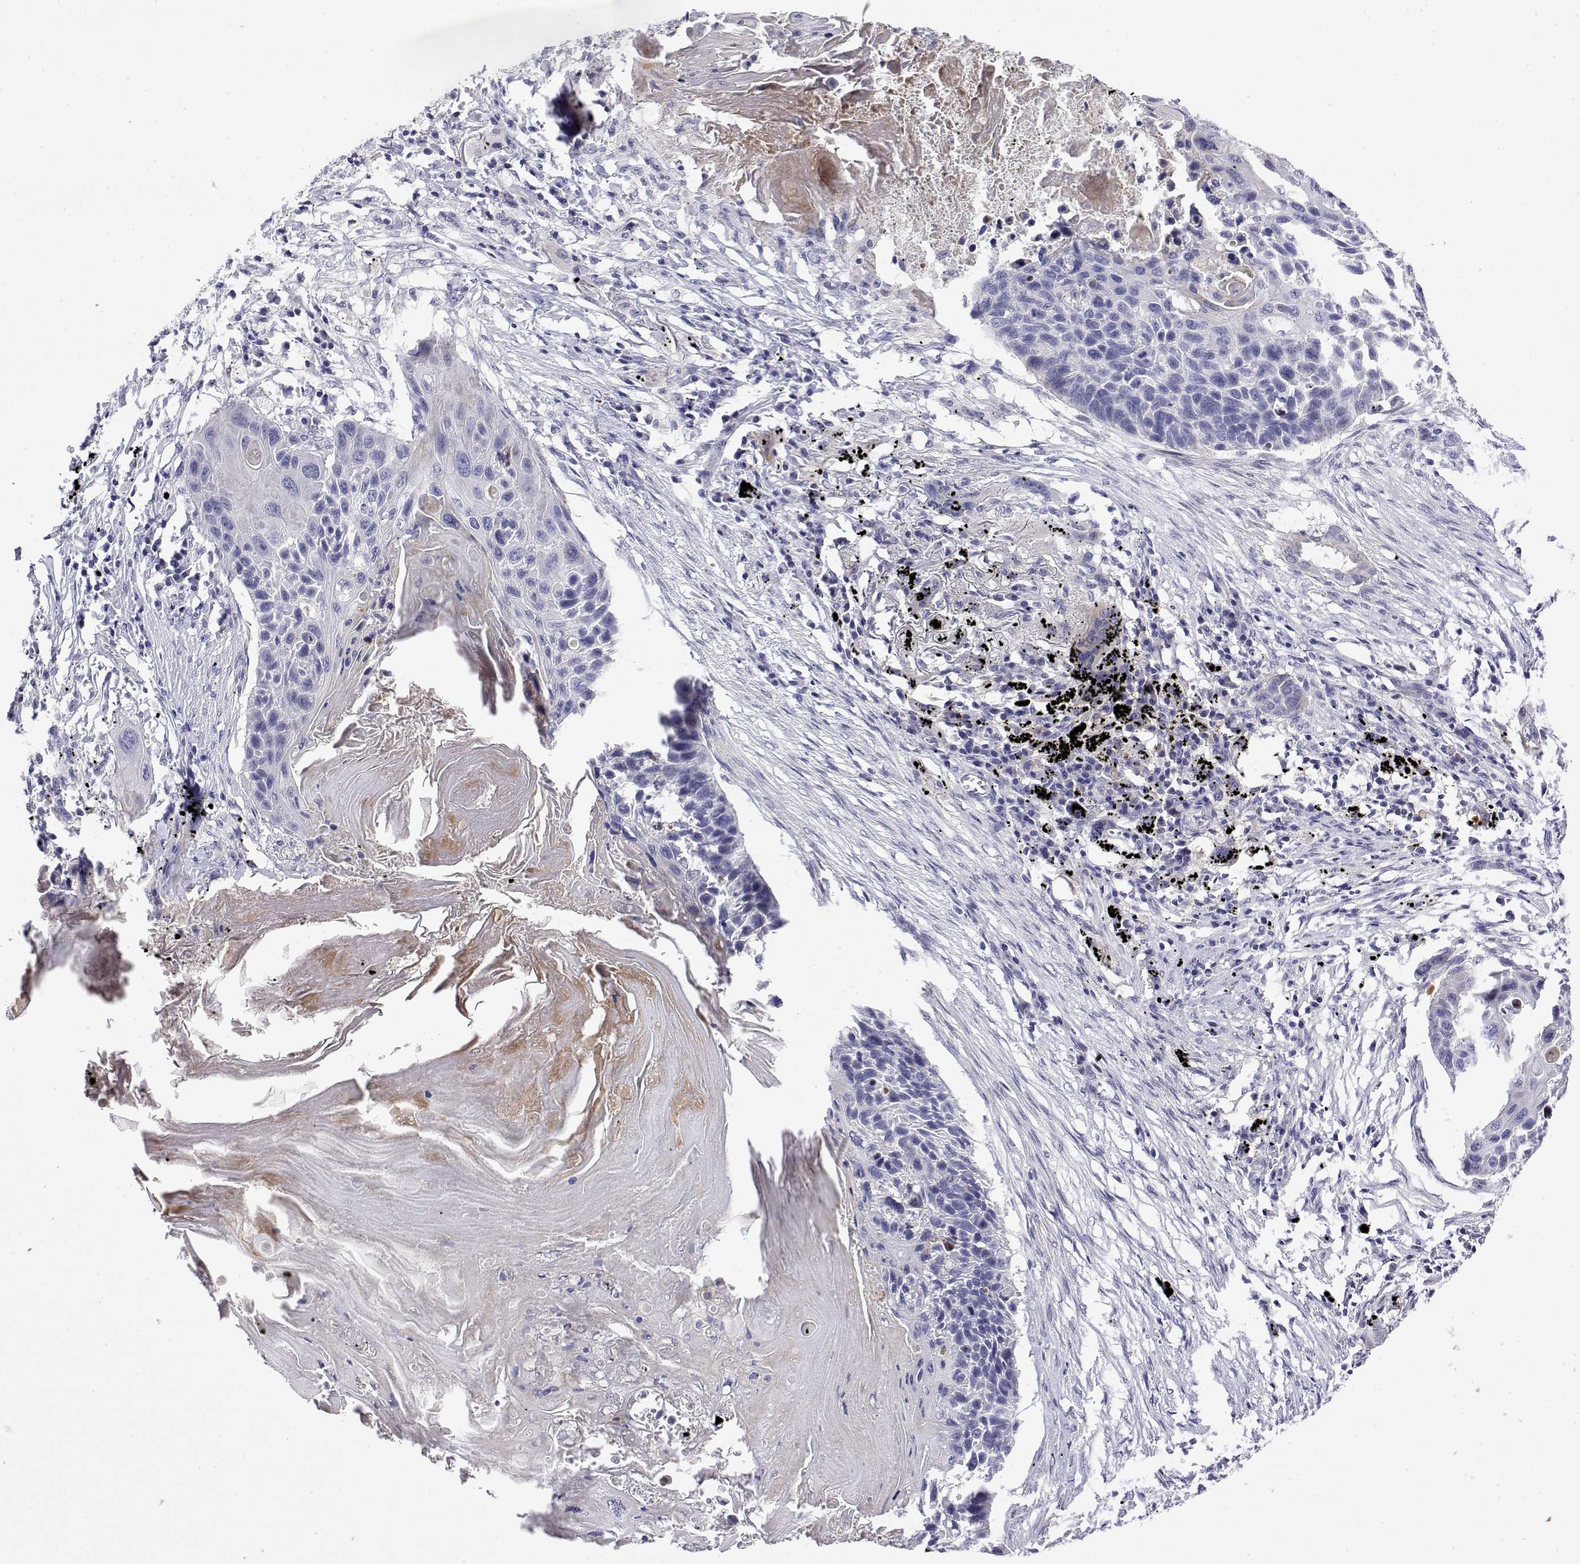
{"staining": {"intensity": "negative", "quantity": "none", "location": "none"}, "tissue": "lung cancer", "cell_type": "Tumor cells", "image_type": "cancer", "snomed": [{"axis": "morphology", "description": "Squamous cell carcinoma, NOS"}, {"axis": "topography", "description": "Lung"}], "caption": "Immunohistochemistry of human squamous cell carcinoma (lung) demonstrates no staining in tumor cells.", "gene": "GGACT", "patient": {"sex": "male", "age": 78}}